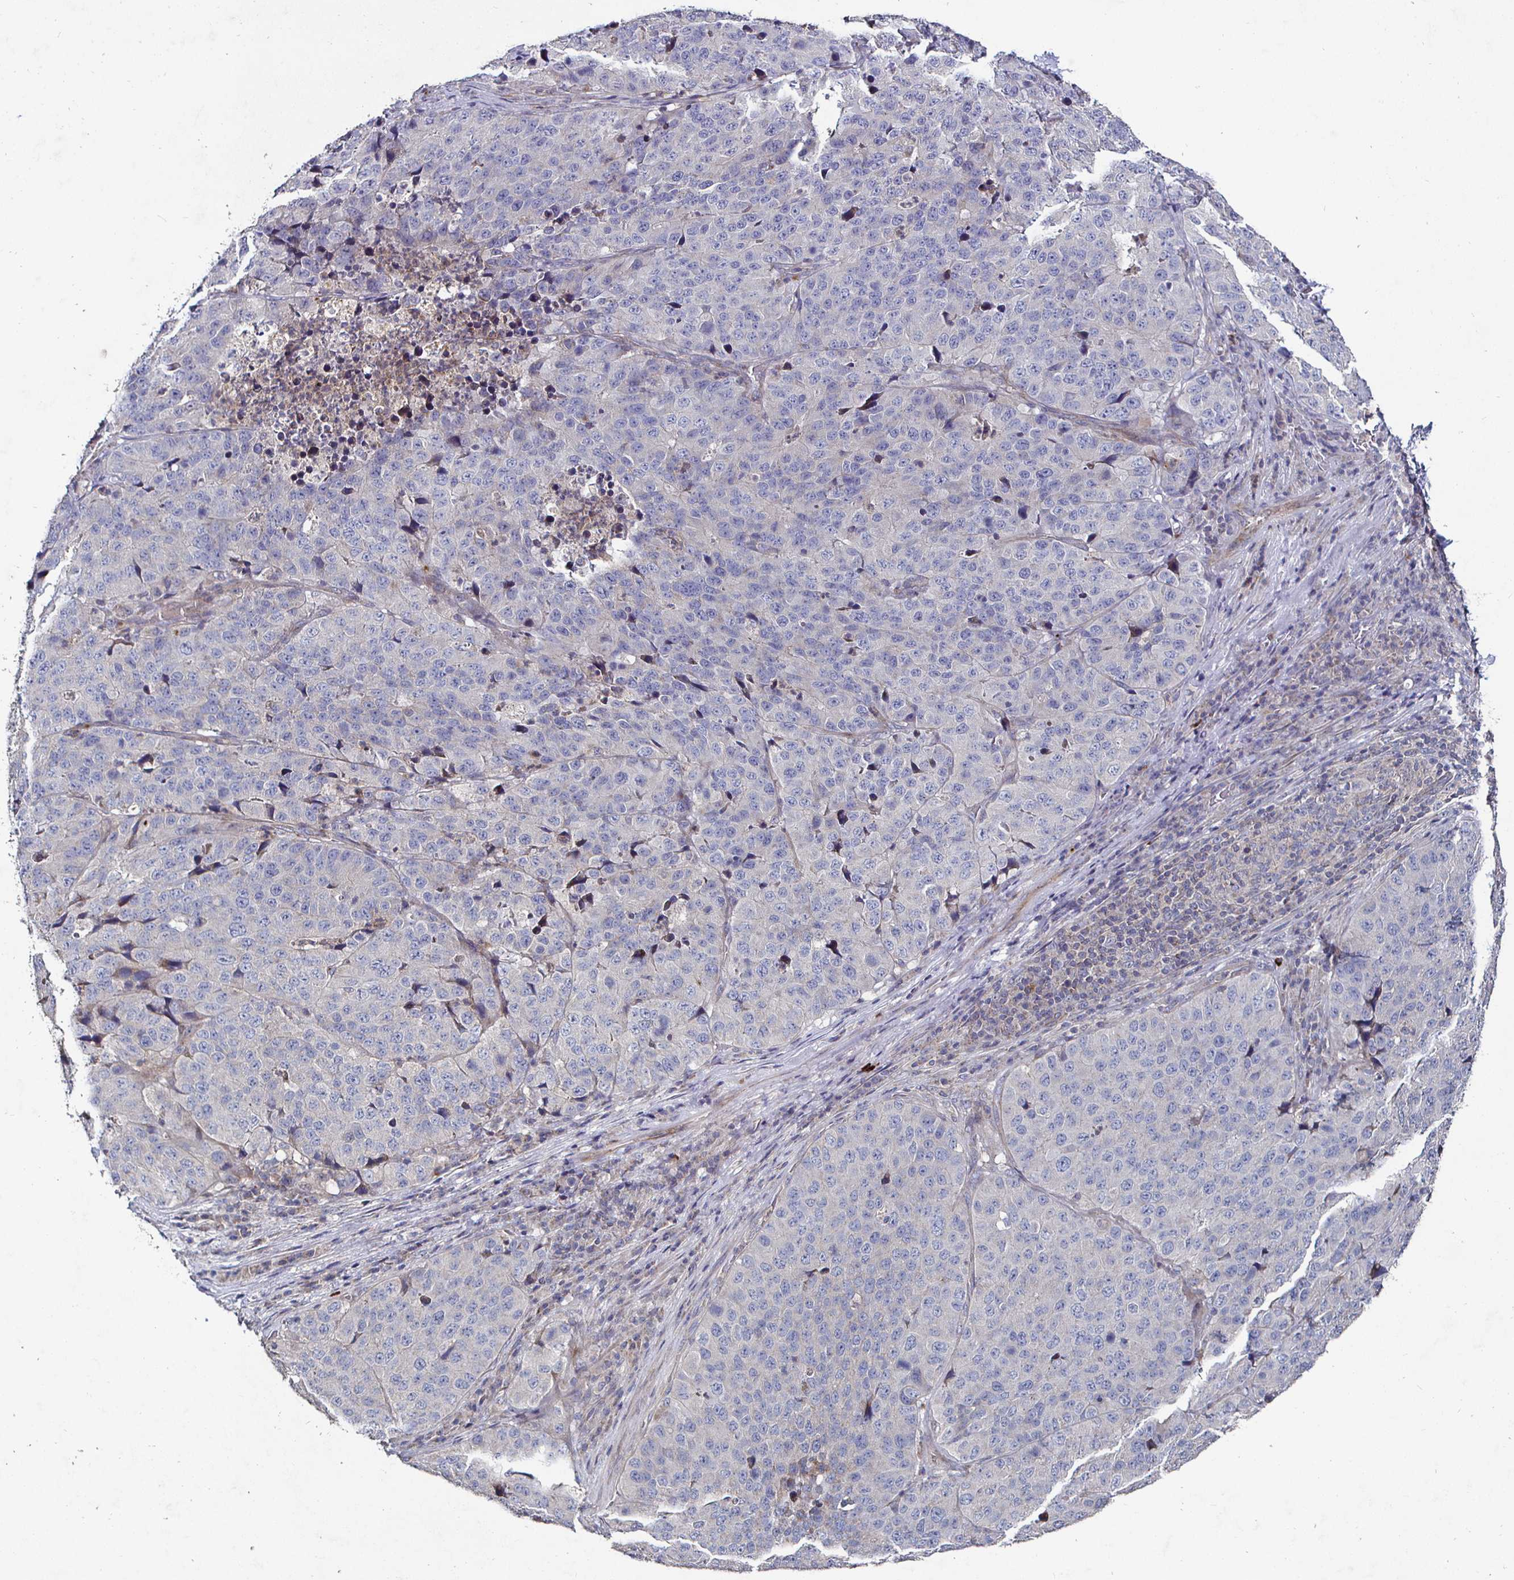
{"staining": {"intensity": "negative", "quantity": "none", "location": "none"}, "tissue": "stomach cancer", "cell_type": "Tumor cells", "image_type": "cancer", "snomed": [{"axis": "morphology", "description": "Adenocarcinoma, NOS"}, {"axis": "topography", "description": "Stomach"}], "caption": "The immunohistochemistry (IHC) photomicrograph has no significant expression in tumor cells of stomach adenocarcinoma tissue. The staining is performed using DAB (3,3'-diaminobenzidine) brown chromogen with nuclei counter-stained in using hematoxylin.", "gene": "NRSN1", "patient": {"sex": "male", "age": 71}}